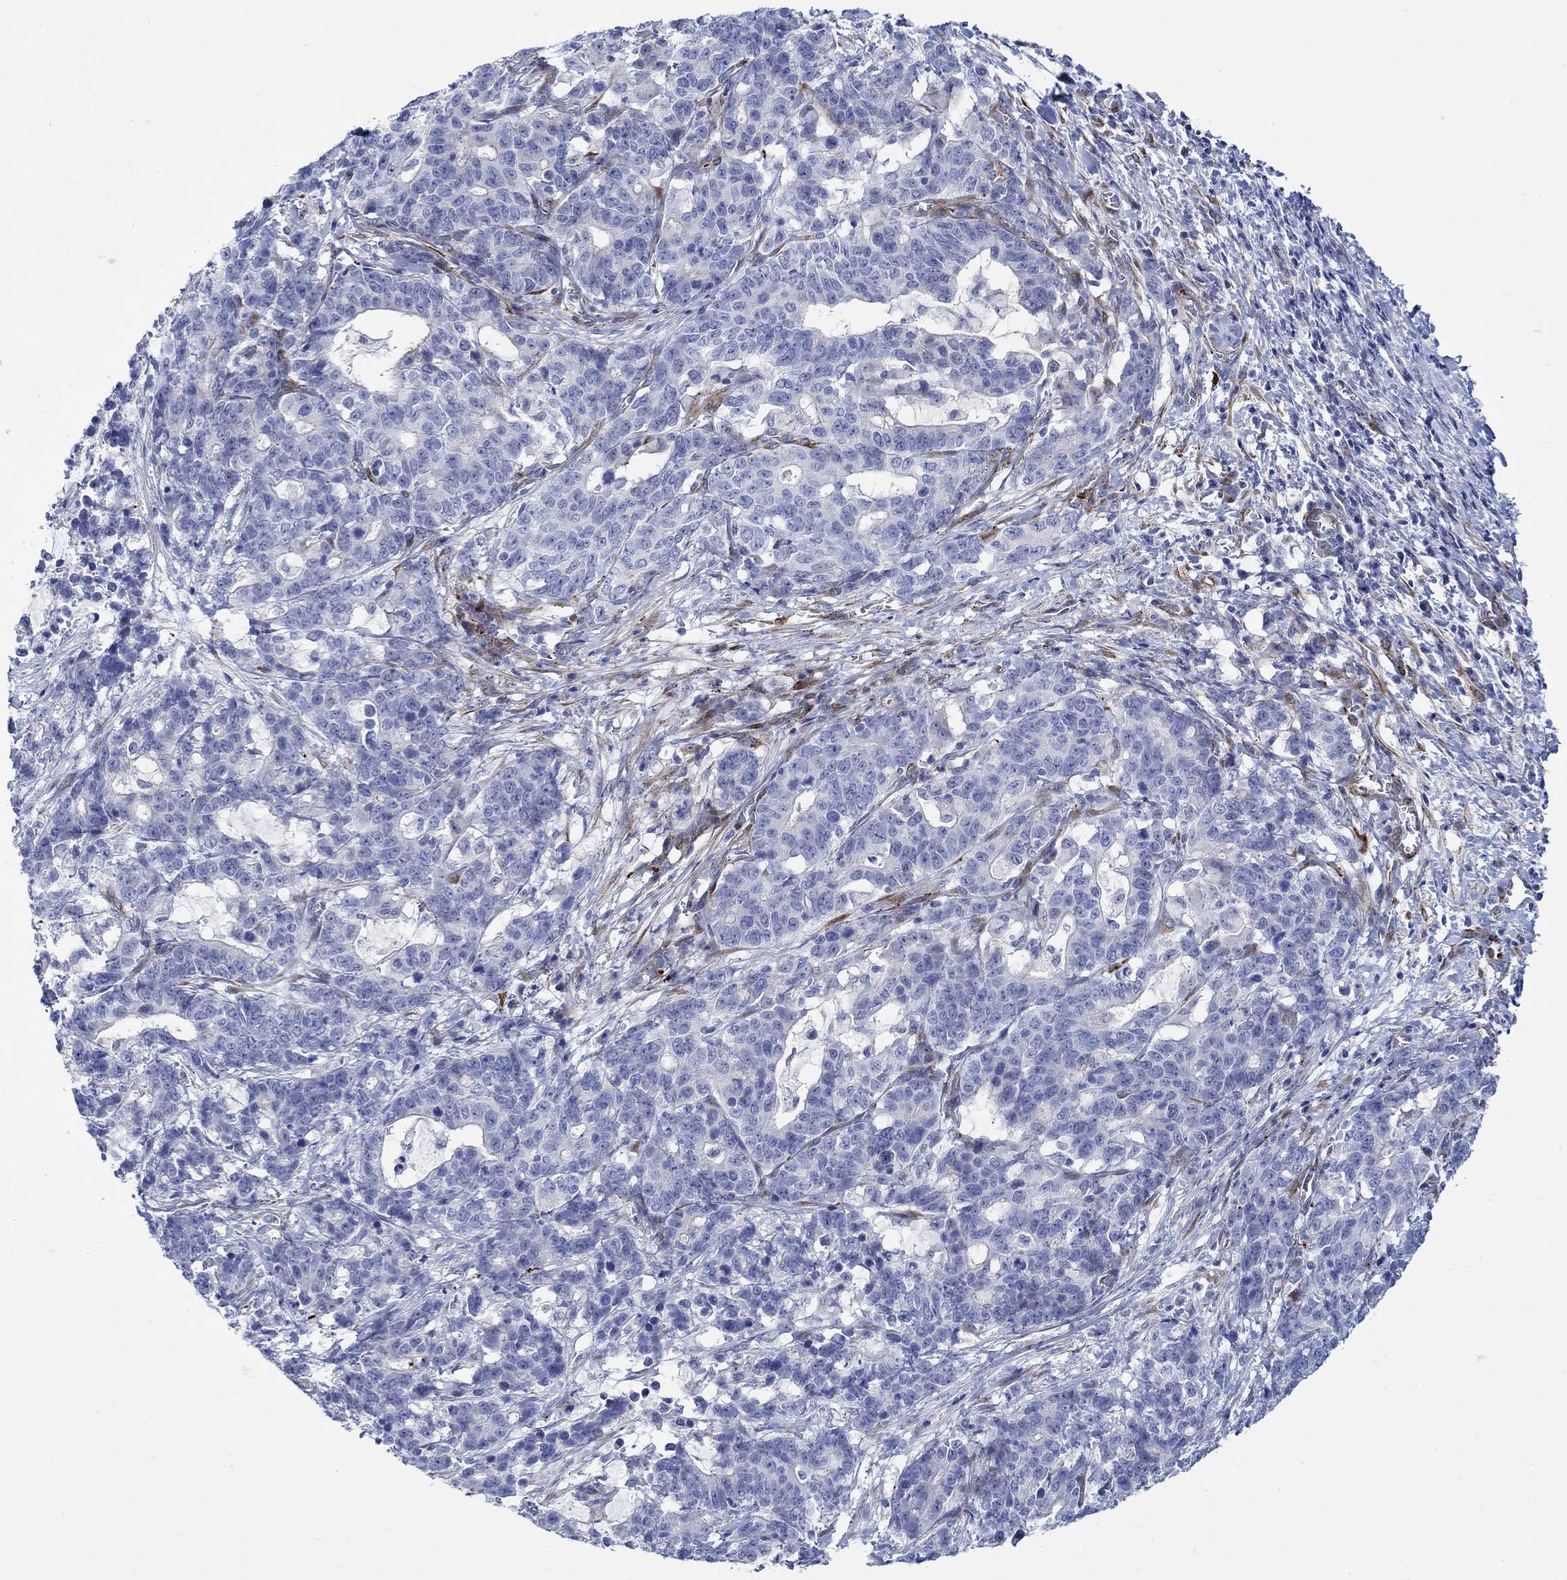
{"staining": {"intensity": "negative", "quantity": "none", "location": "none"}, "tissue": "stomach cancer", "cell_type": "Tumor cells", "image_type": "cancer", "snomed": [{"axis": "morphology", "description": "Normal tissue, NOS"}, {"axis": "morphology", "description": "Adenocarcinoma, NOS"}, {"axis": "topography", "description": "Stomach"}], "caption": "Tumor cells are negative for protein expression in human stomach adenocarcinoma.", "gene": "KSR2", "patient": {"sex": "female", "age": 64}}